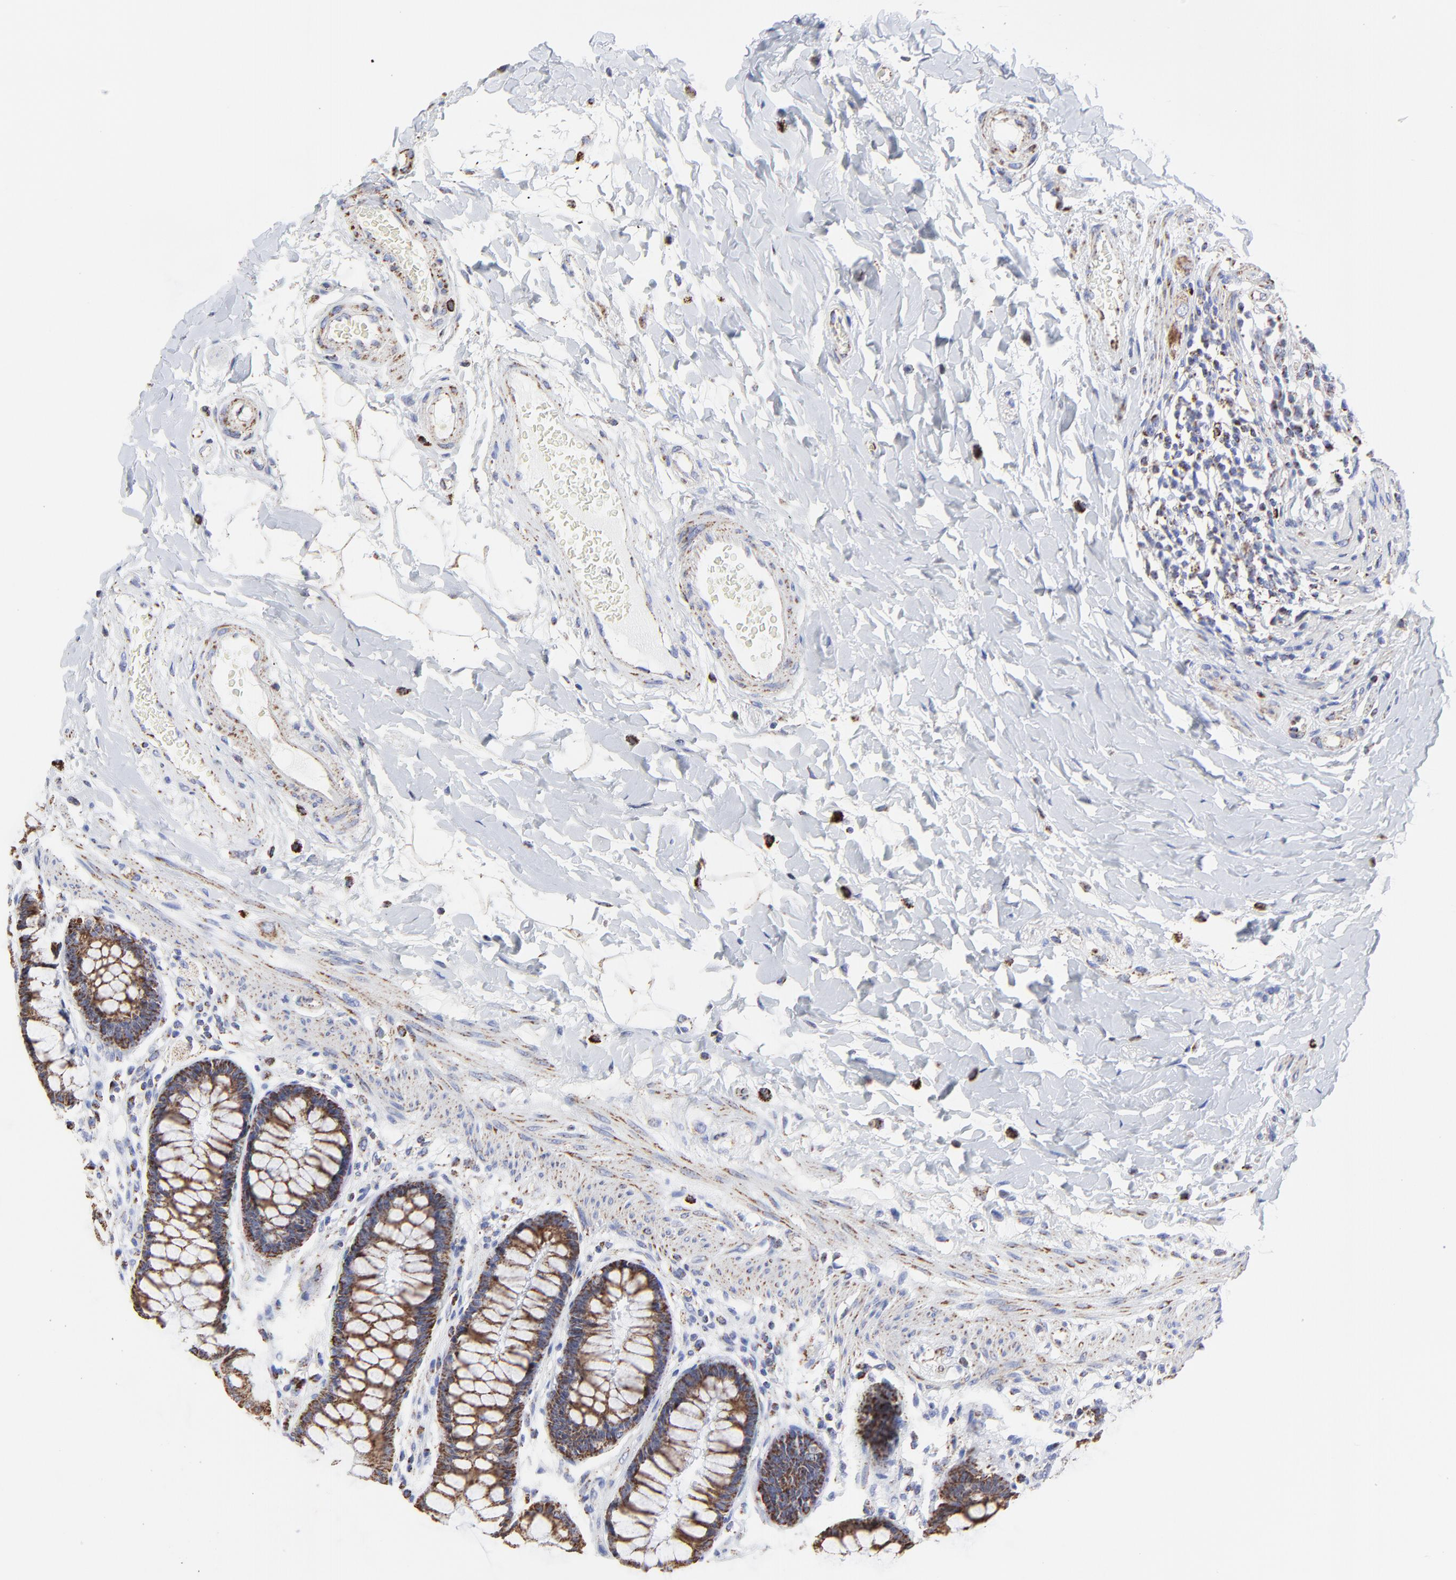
{"staining": {"intensity": "strong", "quantity": ">75%", "location": "cytoplasmic/membranous"}, "tissue": "rectum", "cell_type": "Glandular cells", "image_type": "normal", "snomed": [{"axis": "morphology", "description": "Normal tissue, NOS"}, {"axis": "topography", "description": "Rectum"}], "caption": "Protein expression analysis of benign human rectum reveals strong cytoplasmic/membranous positivity in about >75% of glandular cells.", "gene": "PINK1", "patient": {"sex": "female", "age": 46}}